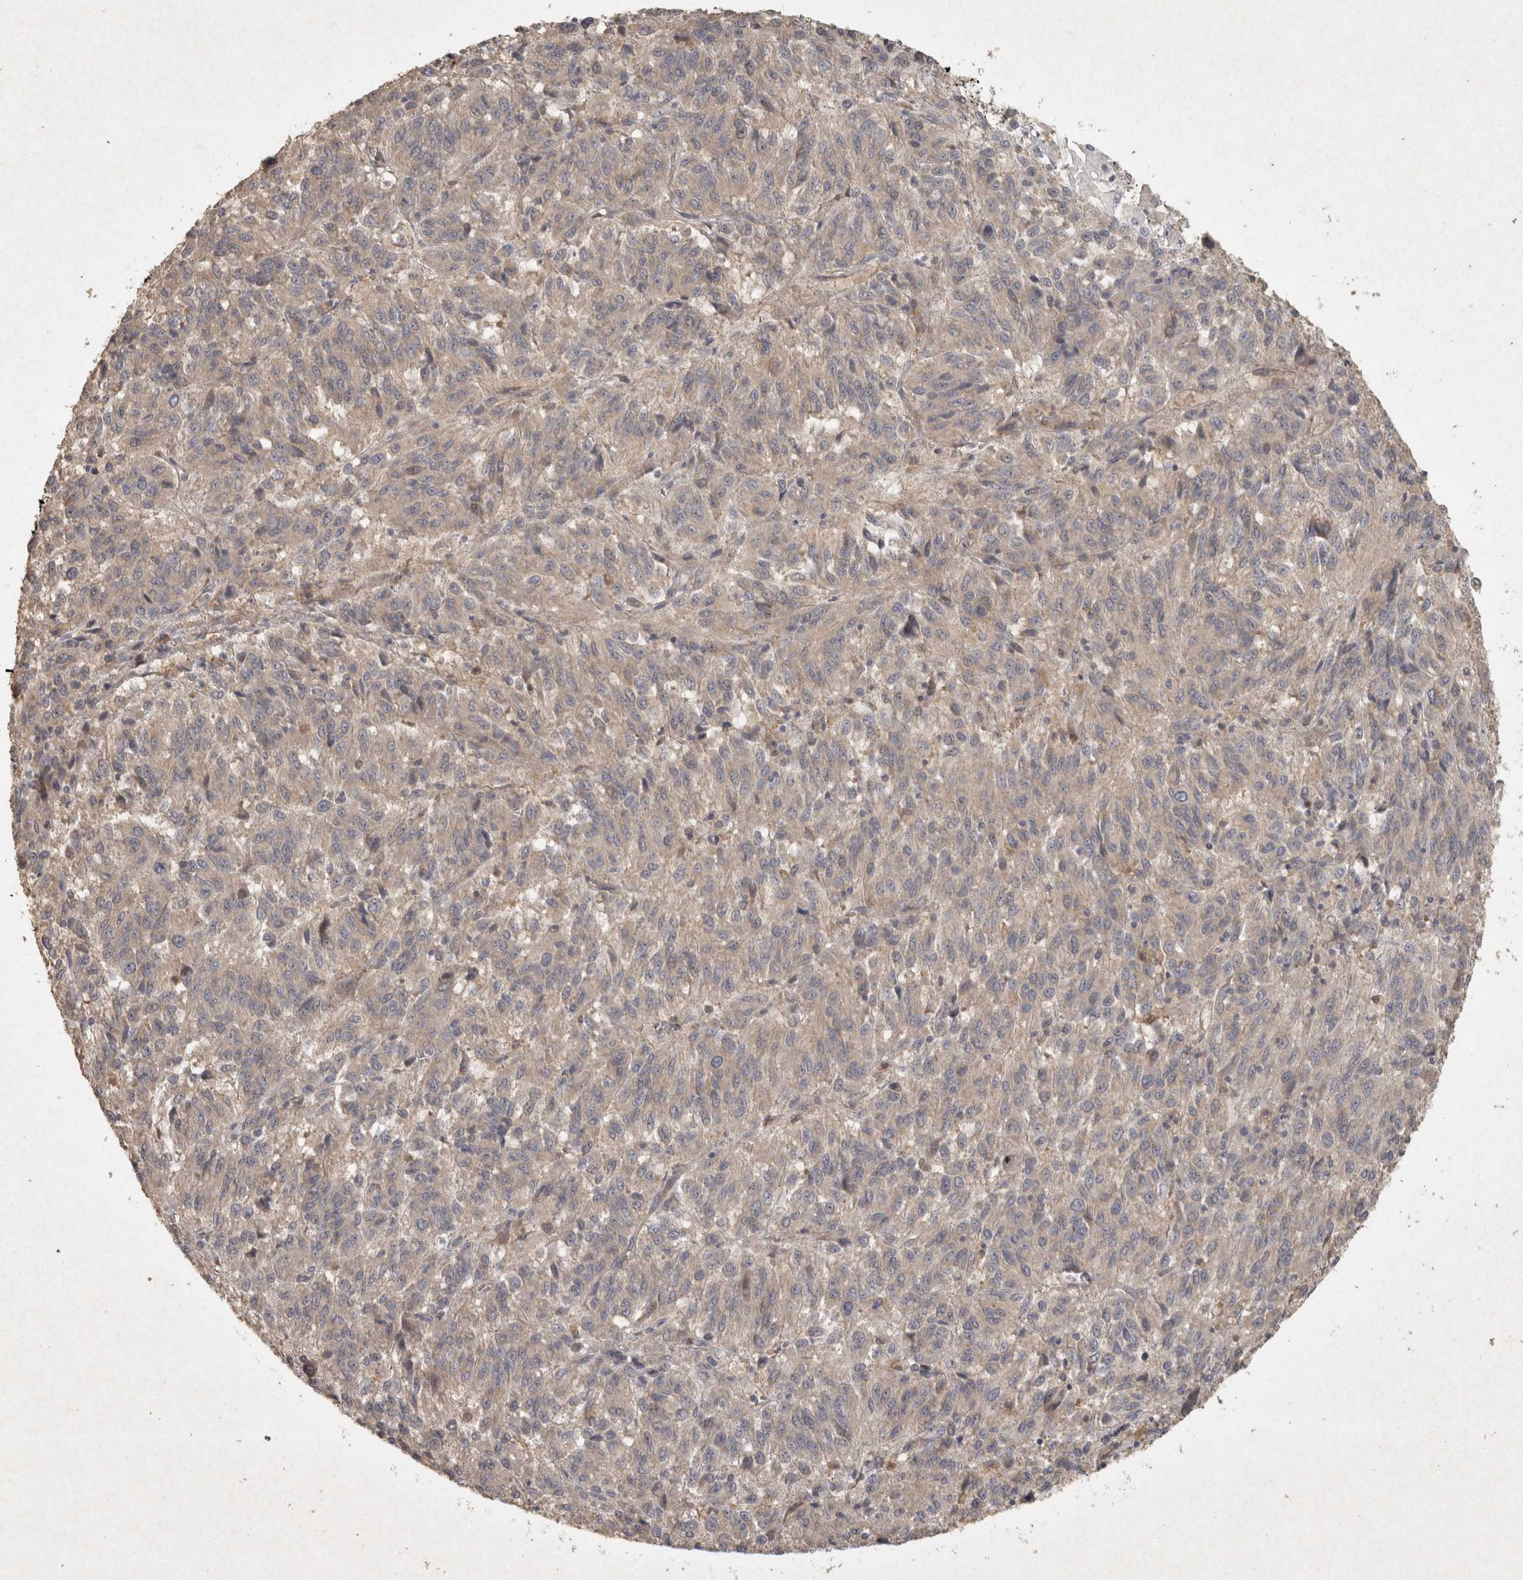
{"staining": {"intensity": "weak", "quantity": "25%-75%", "location": "cytoplasmic/membranous"}, "tissue": "melanoma", "cell_type": "Tumor cells", "image_type": "cancer", "snomed": [{"axis": "morphology", "description": "Malignant melanoma, Metastatic site"}, {"axis": "topography", "description": "Lung"}], "caption": "Immunohistochemistry micrograph of melanoma stained for a protein (brown), which exhibits low levels of weak cytoplasmic/membranous staining in approximately 25%-75% of tumor cells.", "gene": "OSTN", "patient": {"sex": "male", "age": 64}}